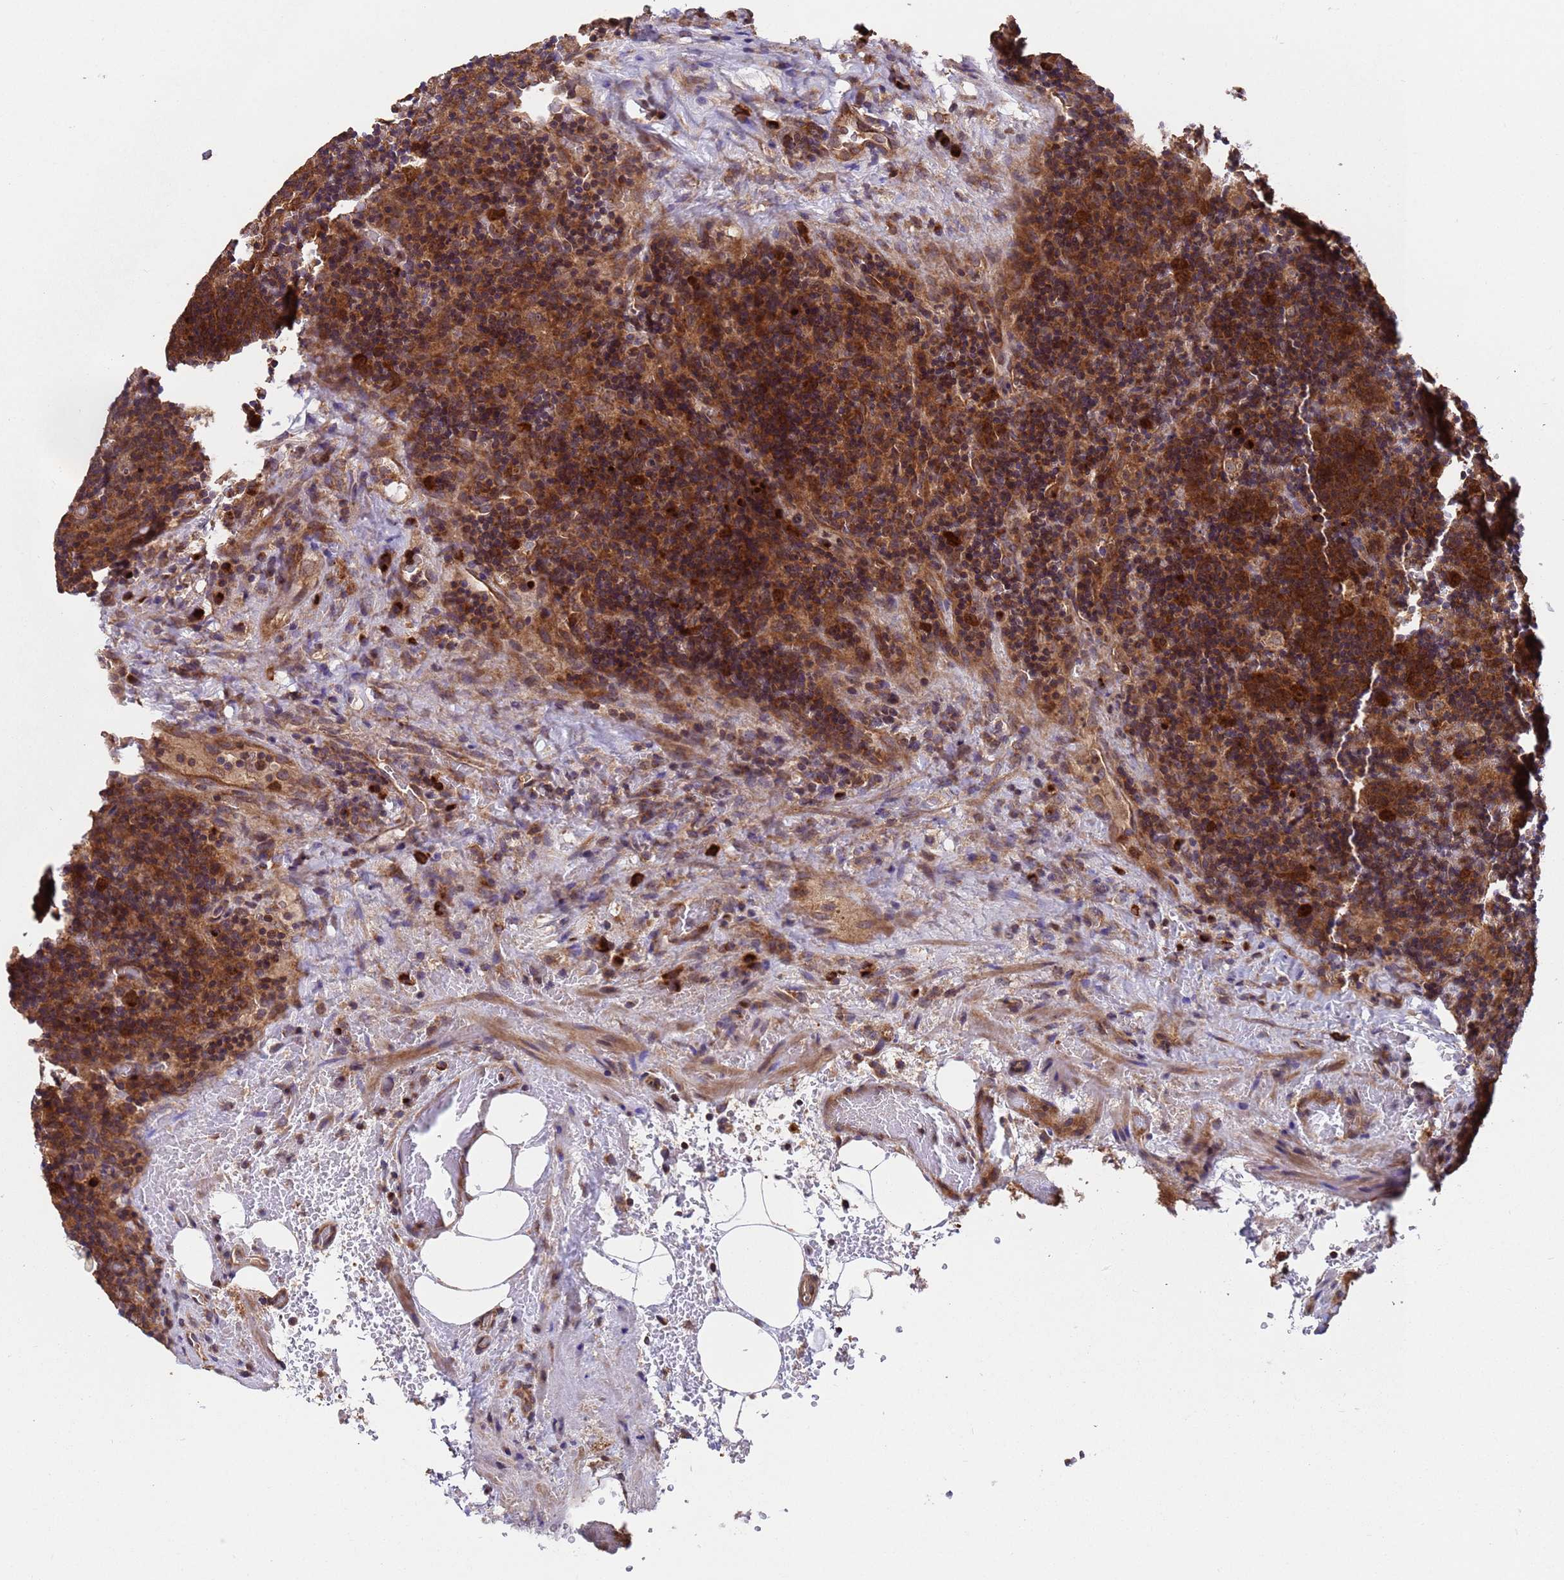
{"staining": {"intensity": "moderate", "quantity": ">75%", "location": "cytoplasmic/membranous"}, "tissue": "lymph node", "cell_type": "Germinal center cells", "image_type": "normal", "snomed": [{"axis": "morphology", "description": "Normal tissue, NOS"}, {"axis": "topography", "description": "Lymph node"}], "caption": "Germinal center cells reveal moderate cytoplasmic/membranous staining in approximately >75% of cells in unremarkable lymph node.", "gene": "TSR3", "patient": {"sex": "male", "age": 58}}